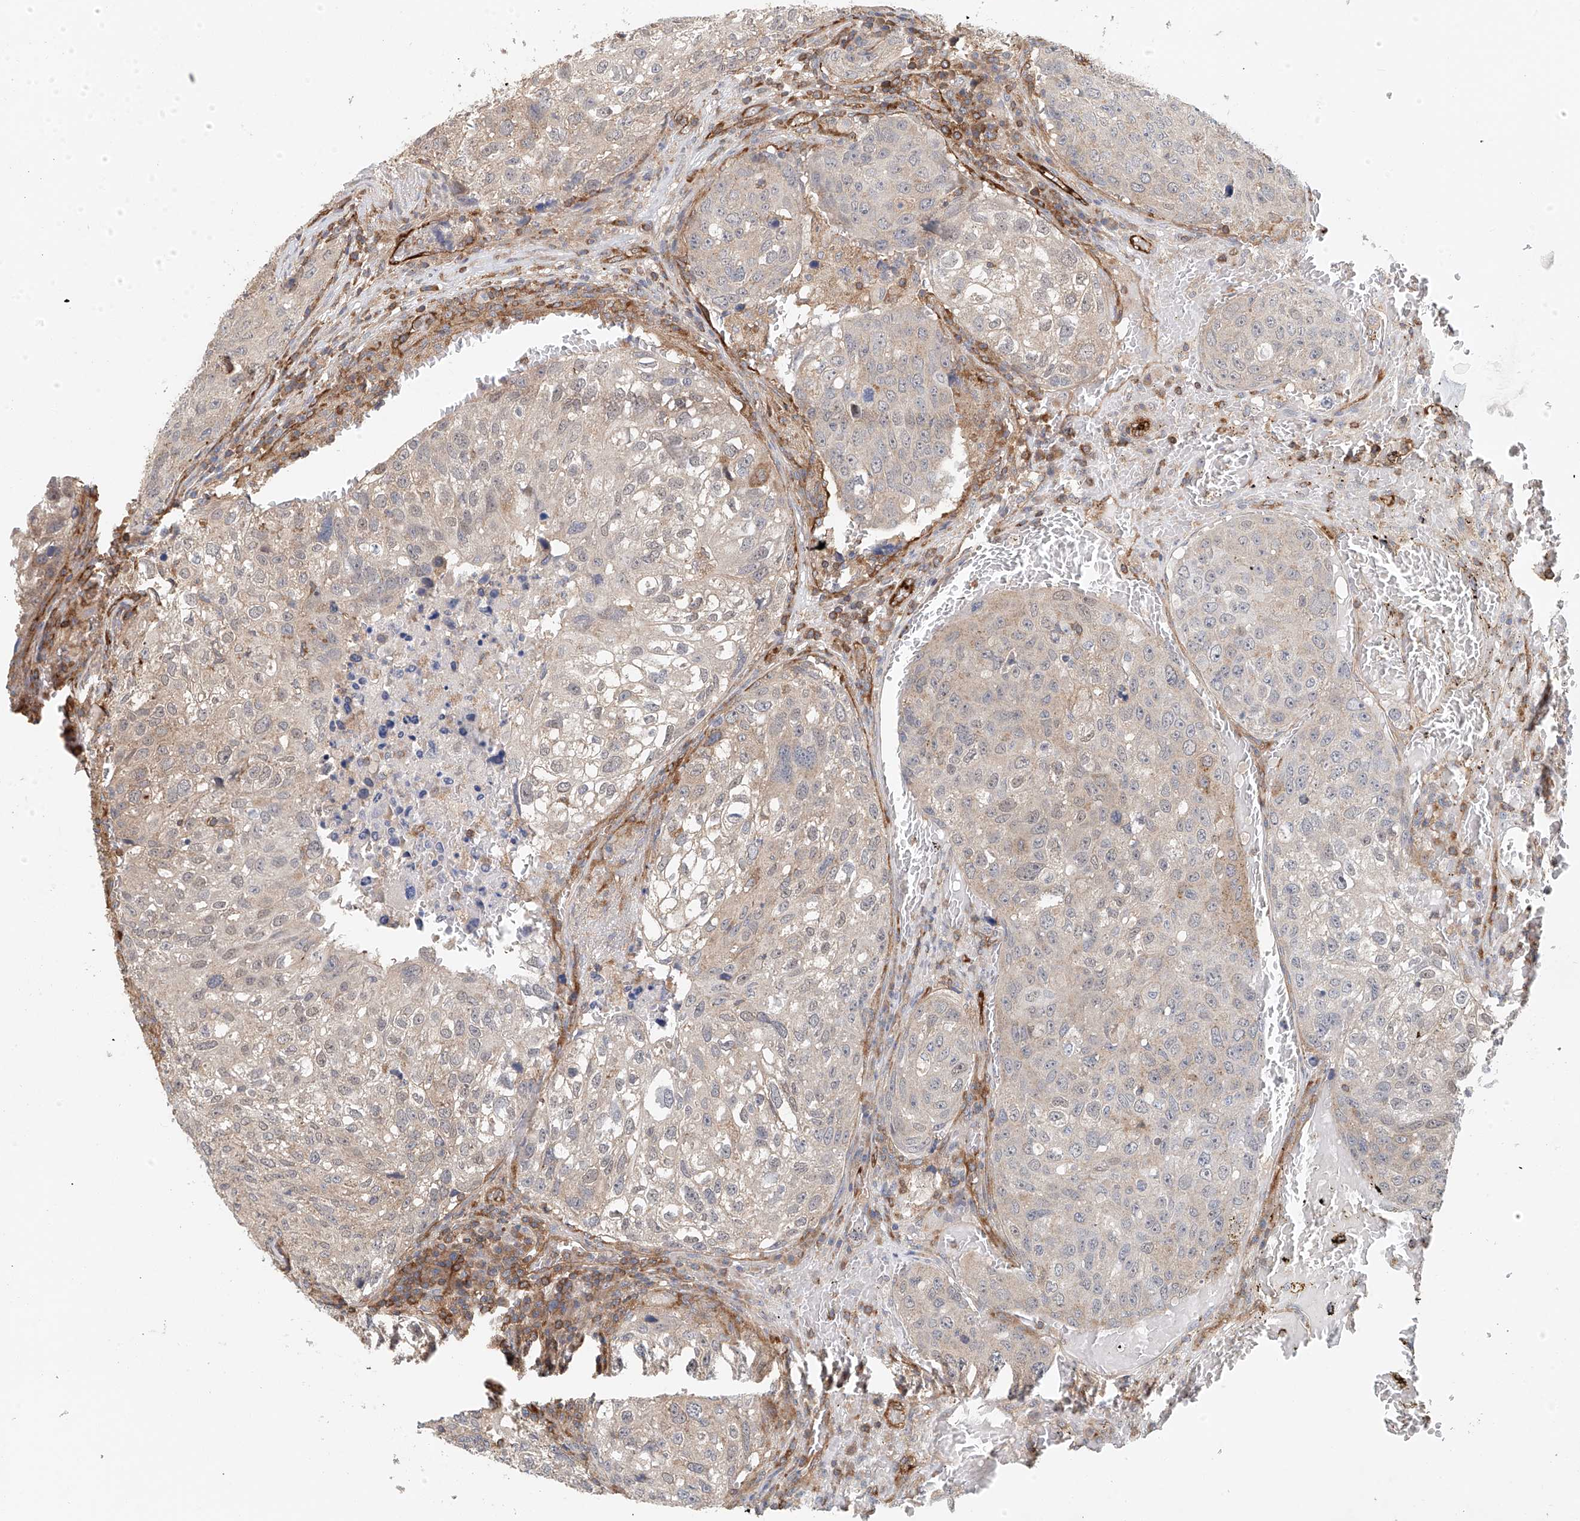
{"staining": {"intensity": "weak", "quantity": "<25%", "location": "cytoplasmic/membranous"}, "tissue": "urothelial cancer", "cell_type": "Tumor cells", "image_type": "cancer", "snomed": [{"axis": "morphology", "description": "Urothelial carcinoma, High grade"}, {"axis": "topography", "description": "Lymph node"}, {"axis": "topography", "description": "Urinary bladder"}], "caption": "Tumor cells show no significant positivity in urothelial cancer. (DAB (3,3'-diaminobenzidine) IHC with hematoxylin counter stain).", "gene": "FRYL", "patient": {"sex": "male", "age": 51}}